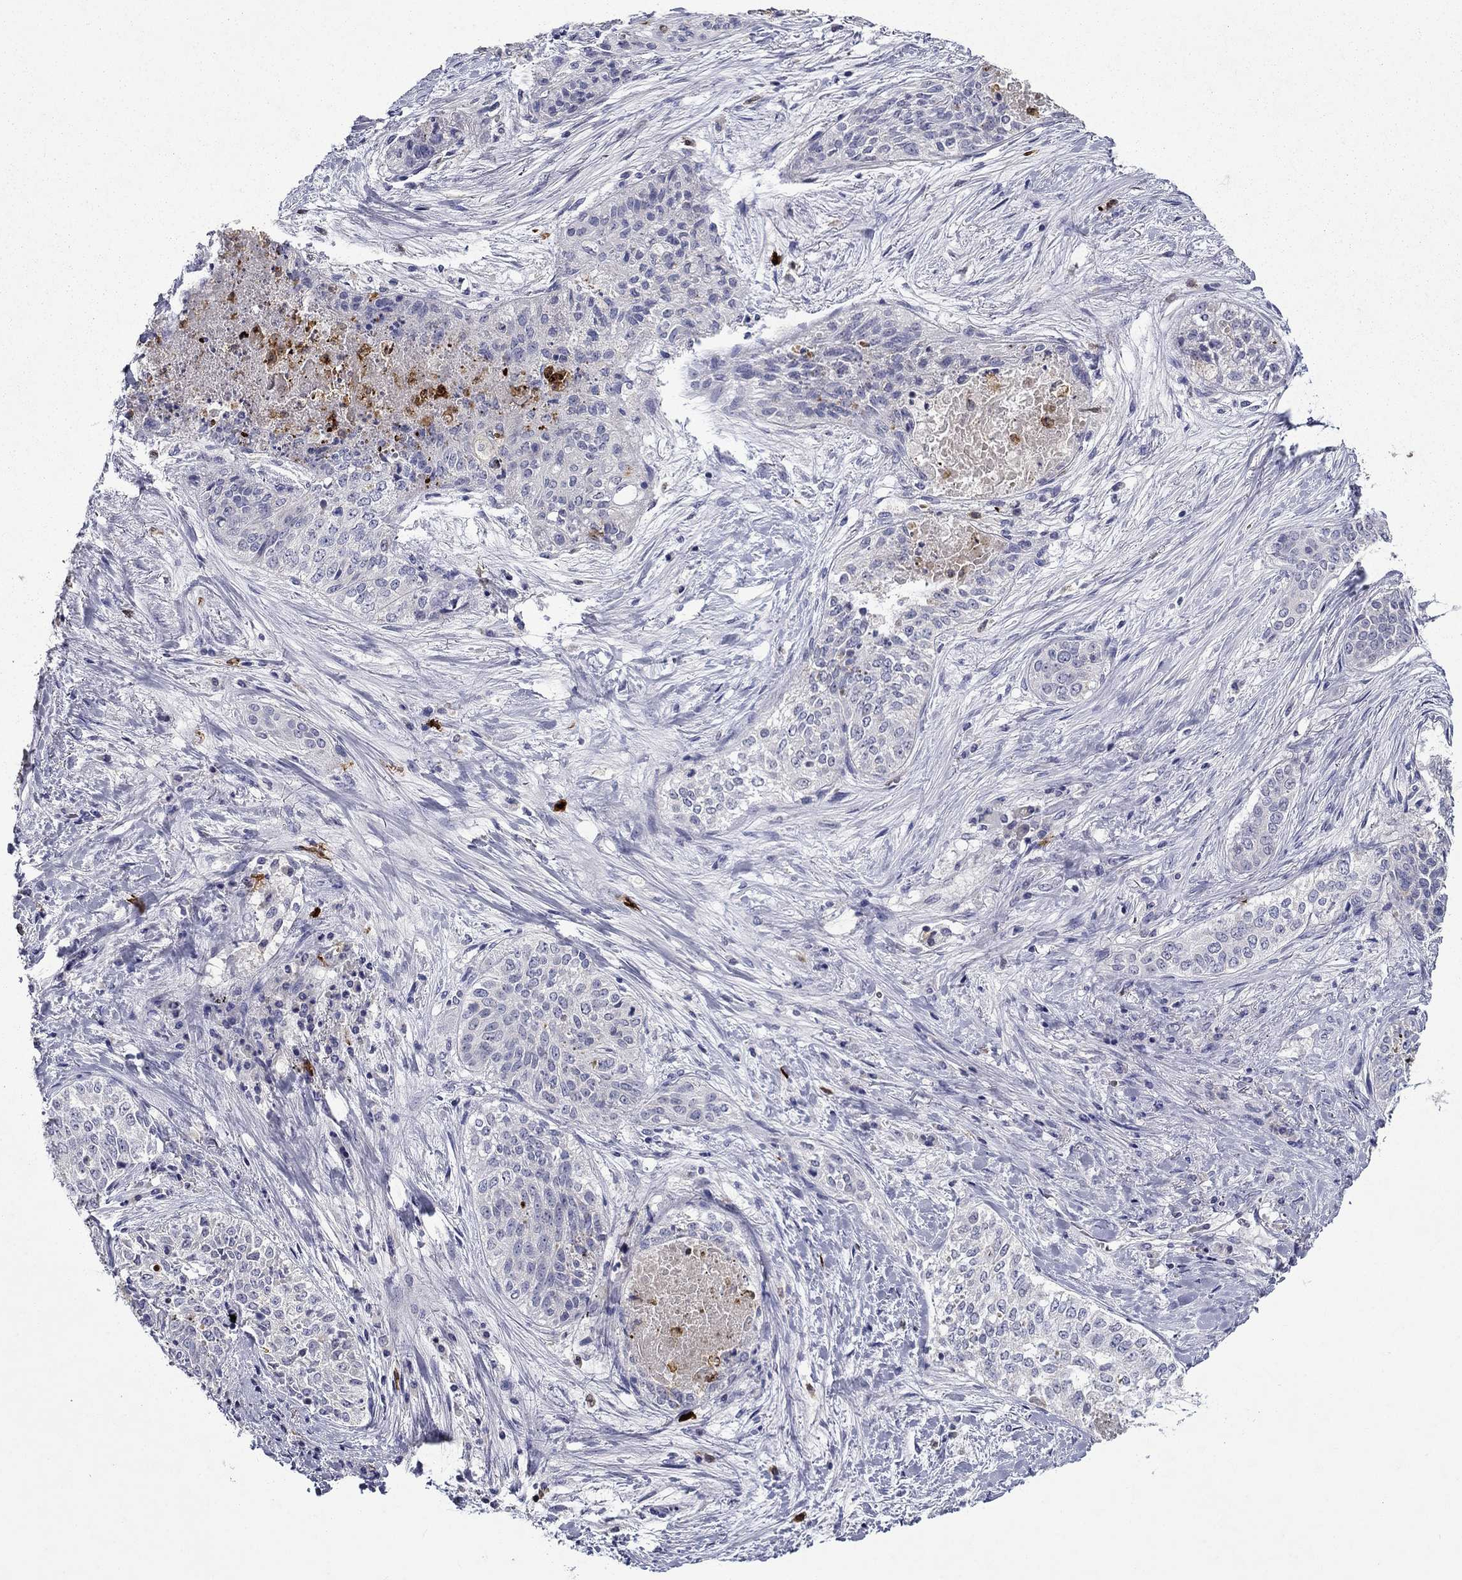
{"staining": {"intensity": "negative", "quantity": "none", "location": "none"}, "tissue": "lung cancer", "cell_type": "Tumor cells", "image_type": "cancer", "snomed": [{"axis": "morphology", "description": "Squamous cell carcinoma, NOS"}, {"axis": "topography", "description": "Lung"}], "caption": "DAB (3,3'-diaminobenzidine) immunohistochemical staining of lung squamous cell carcinoma demonstrates no significant positivity in tumor cells.", "gene": "IRF5", "patient": {"sex": "male", "age": 64}}